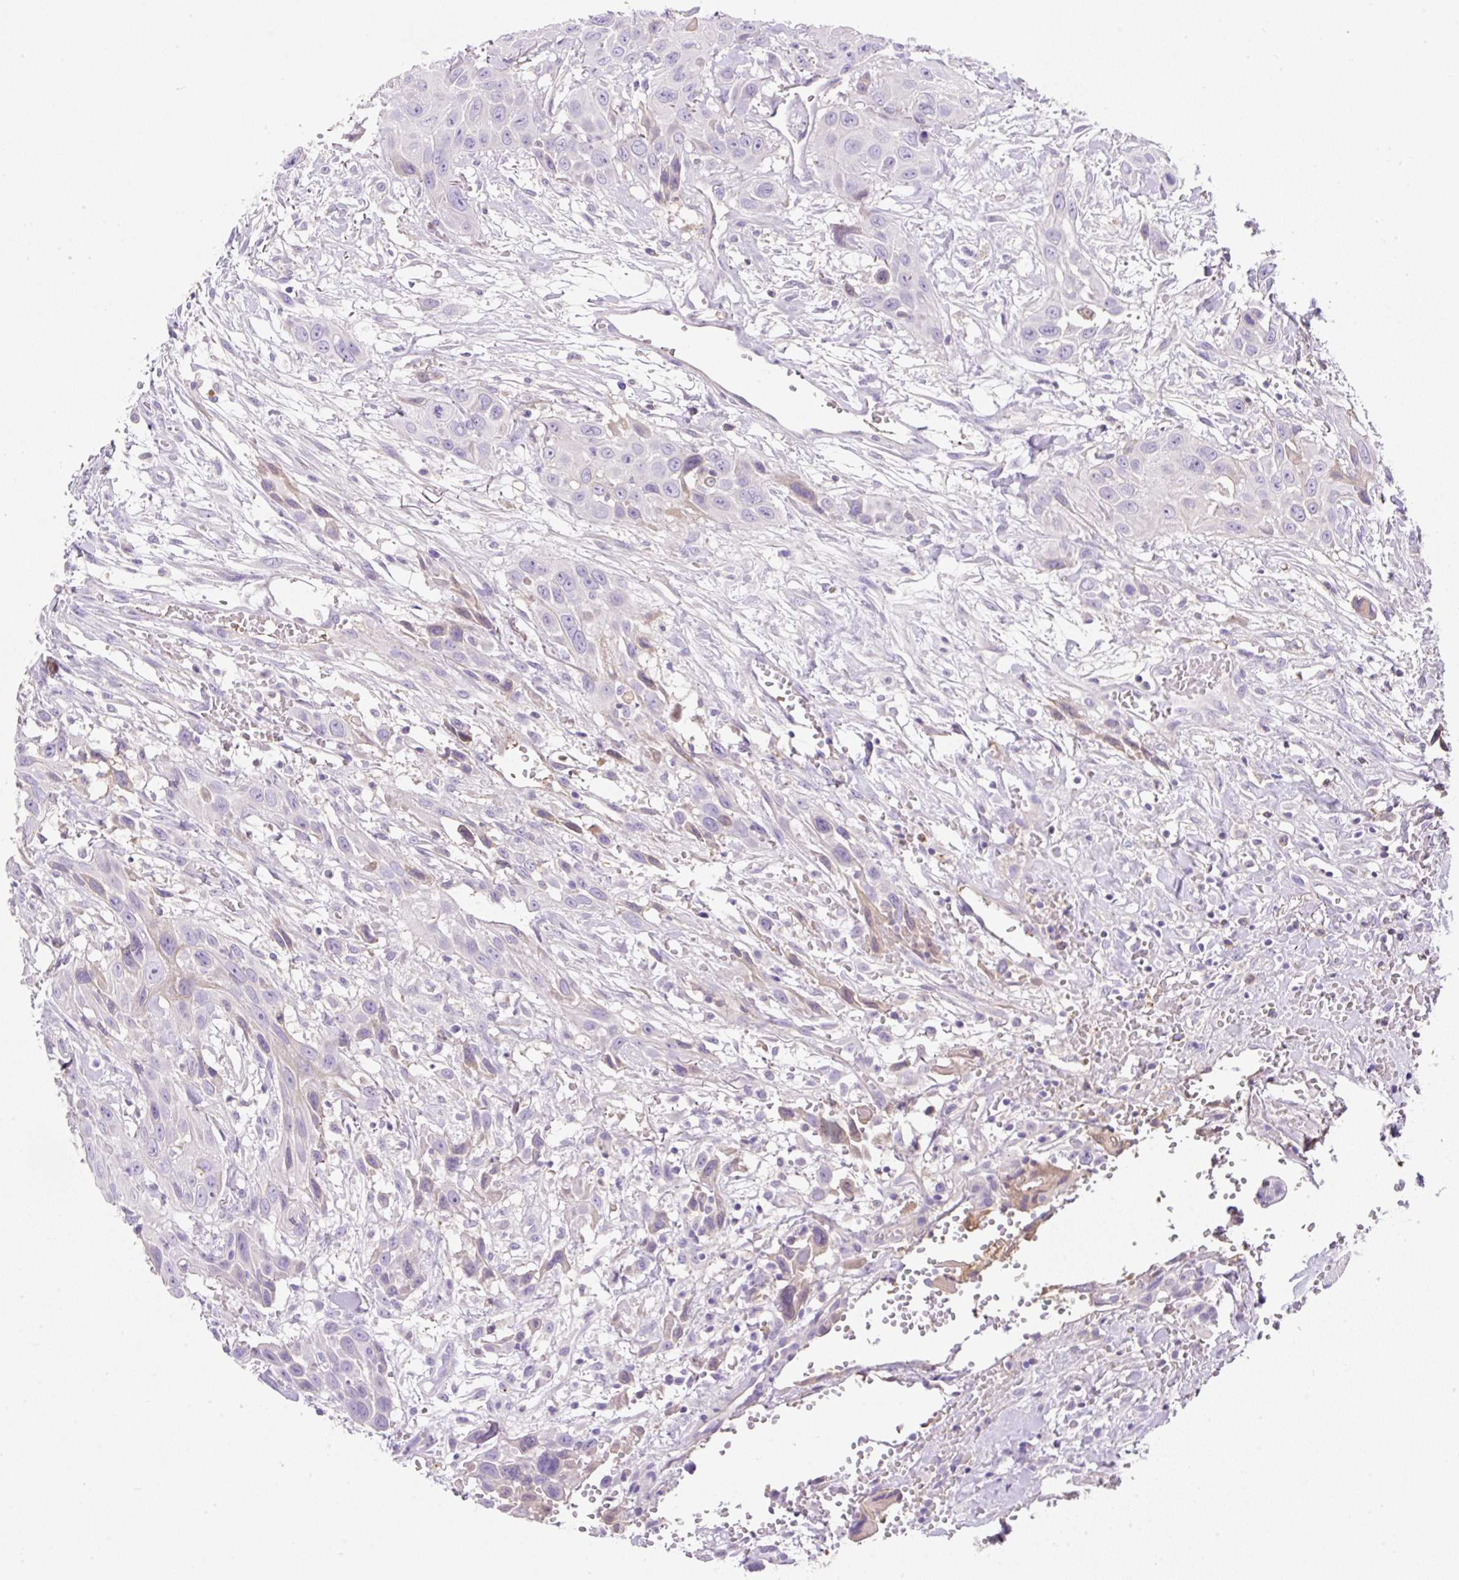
{"staining": {"intensity": "negative", "quantity": "none", "location": "none"}, "tissue": "head and neck cancer", "cell_type": "Tumor cells", "image_type": "cancer", "snomed": [{"axis": "morphology", "description": "Squamous cell carcinoma, NOS"}, {"axis": "topography", "description": "Head-Neck"}], "caption": "Immunohistochemical staining of head and neck squamous cell carcinoma reveals no significant expression in tumor cells. The staining was performed using DAB to visualize the protein expression in brown, while the nuclei were stained in blue with hematoxylin (Magnification: 20x).", "gene": "TDRD15", "patient": {"sex": "male", "age": 81}}